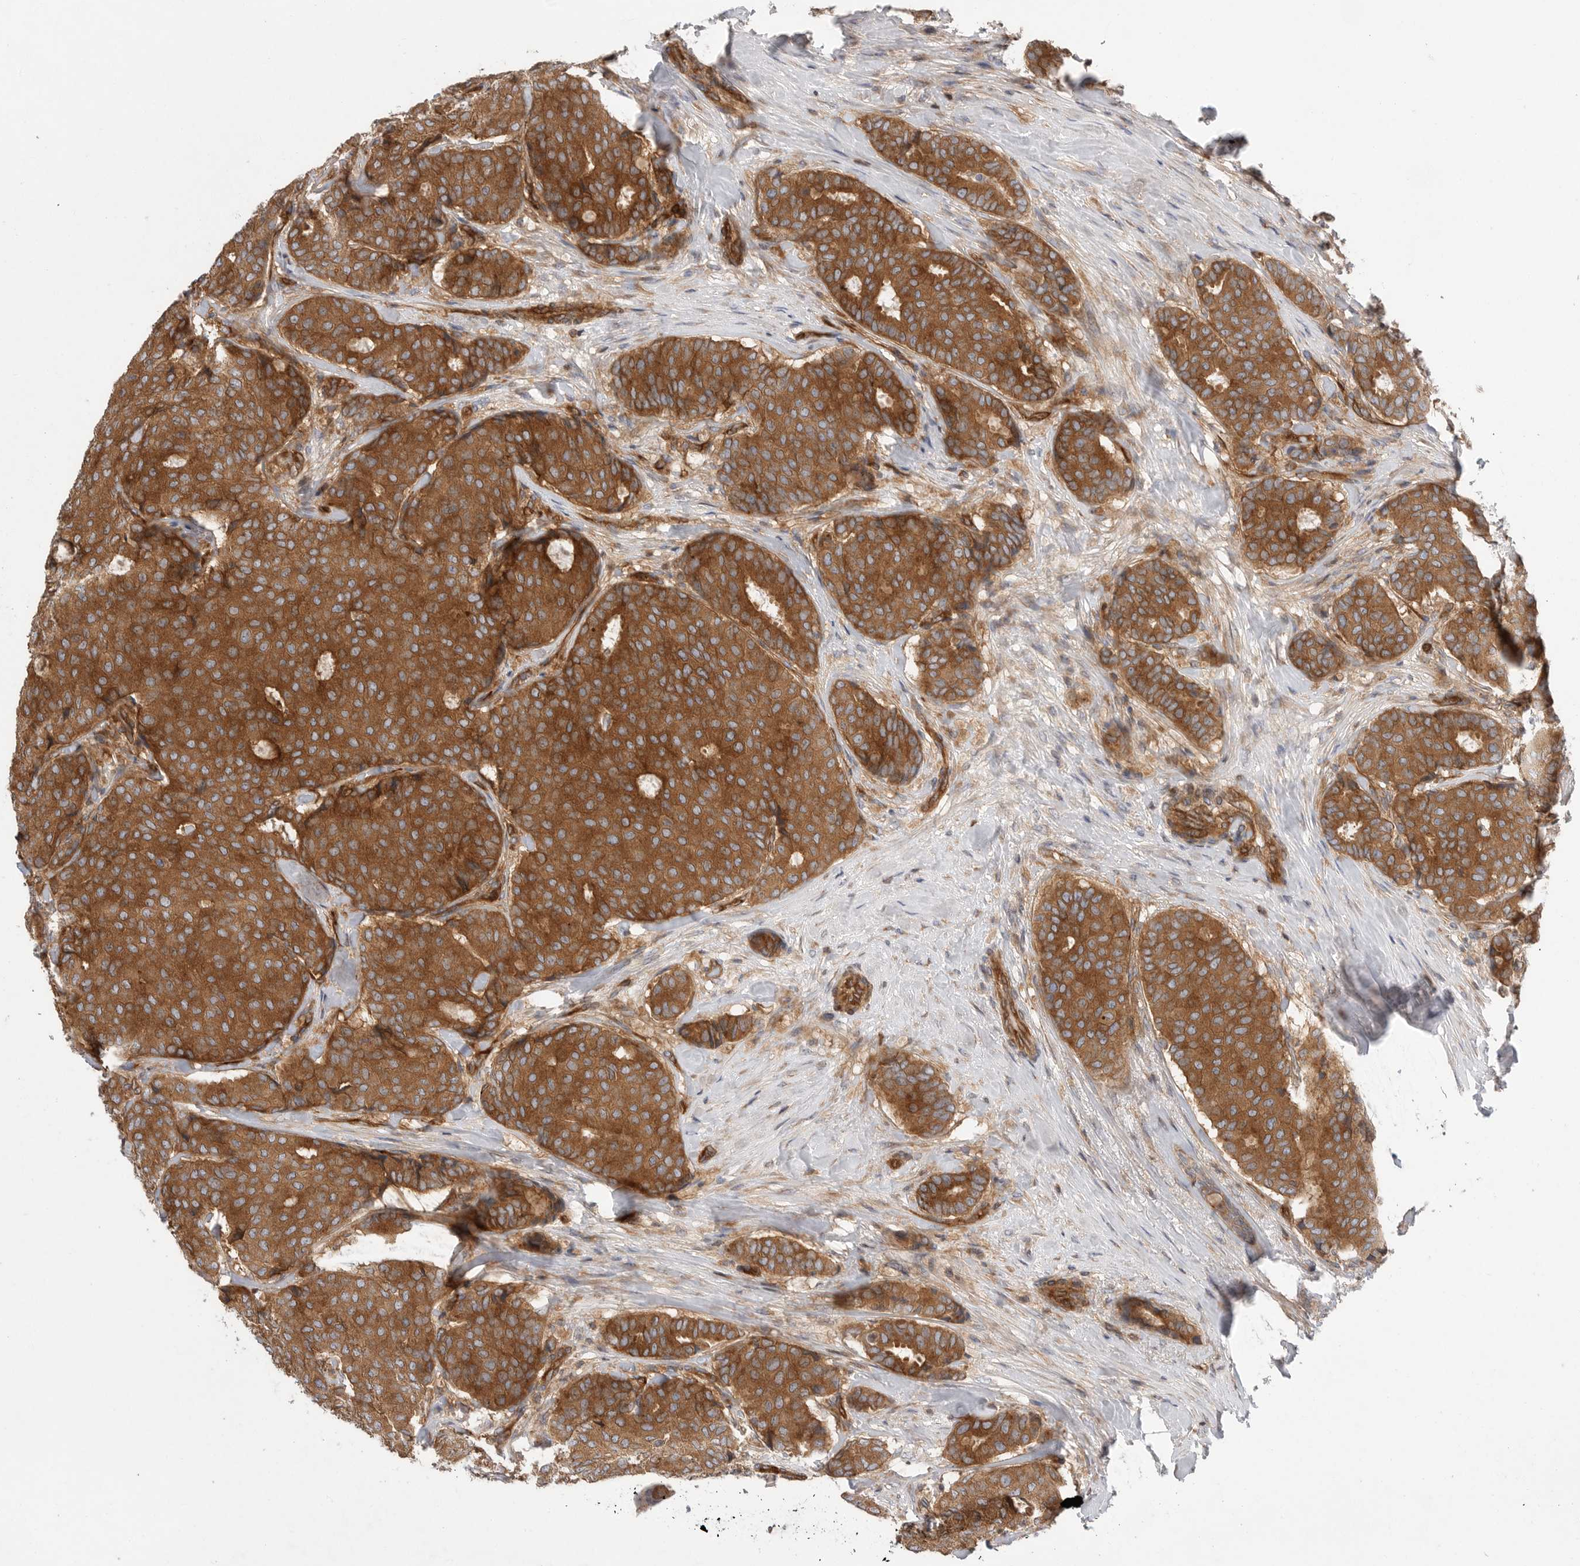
{"staining": {"intensity": "strong", "quantity": ">75%", "location": "cytoplasmic/membranous"}, "tissue": "breast cancer", "cell_type": "Tumor cells", "image_type": "cancer", "snomed": [{"axis": "morphology", "description": "Duct carcinoma"}, {"axis": "topography", "description": "Breast"}], "caption": "This image shows IHC staining of human breast infiltrating ductal carcinoma, with high strong cytoplasmic/membranous expression in about >75% of tumor cells.", "gene": "PRKCH", "patient": {"sex": "female", "age": 75}}